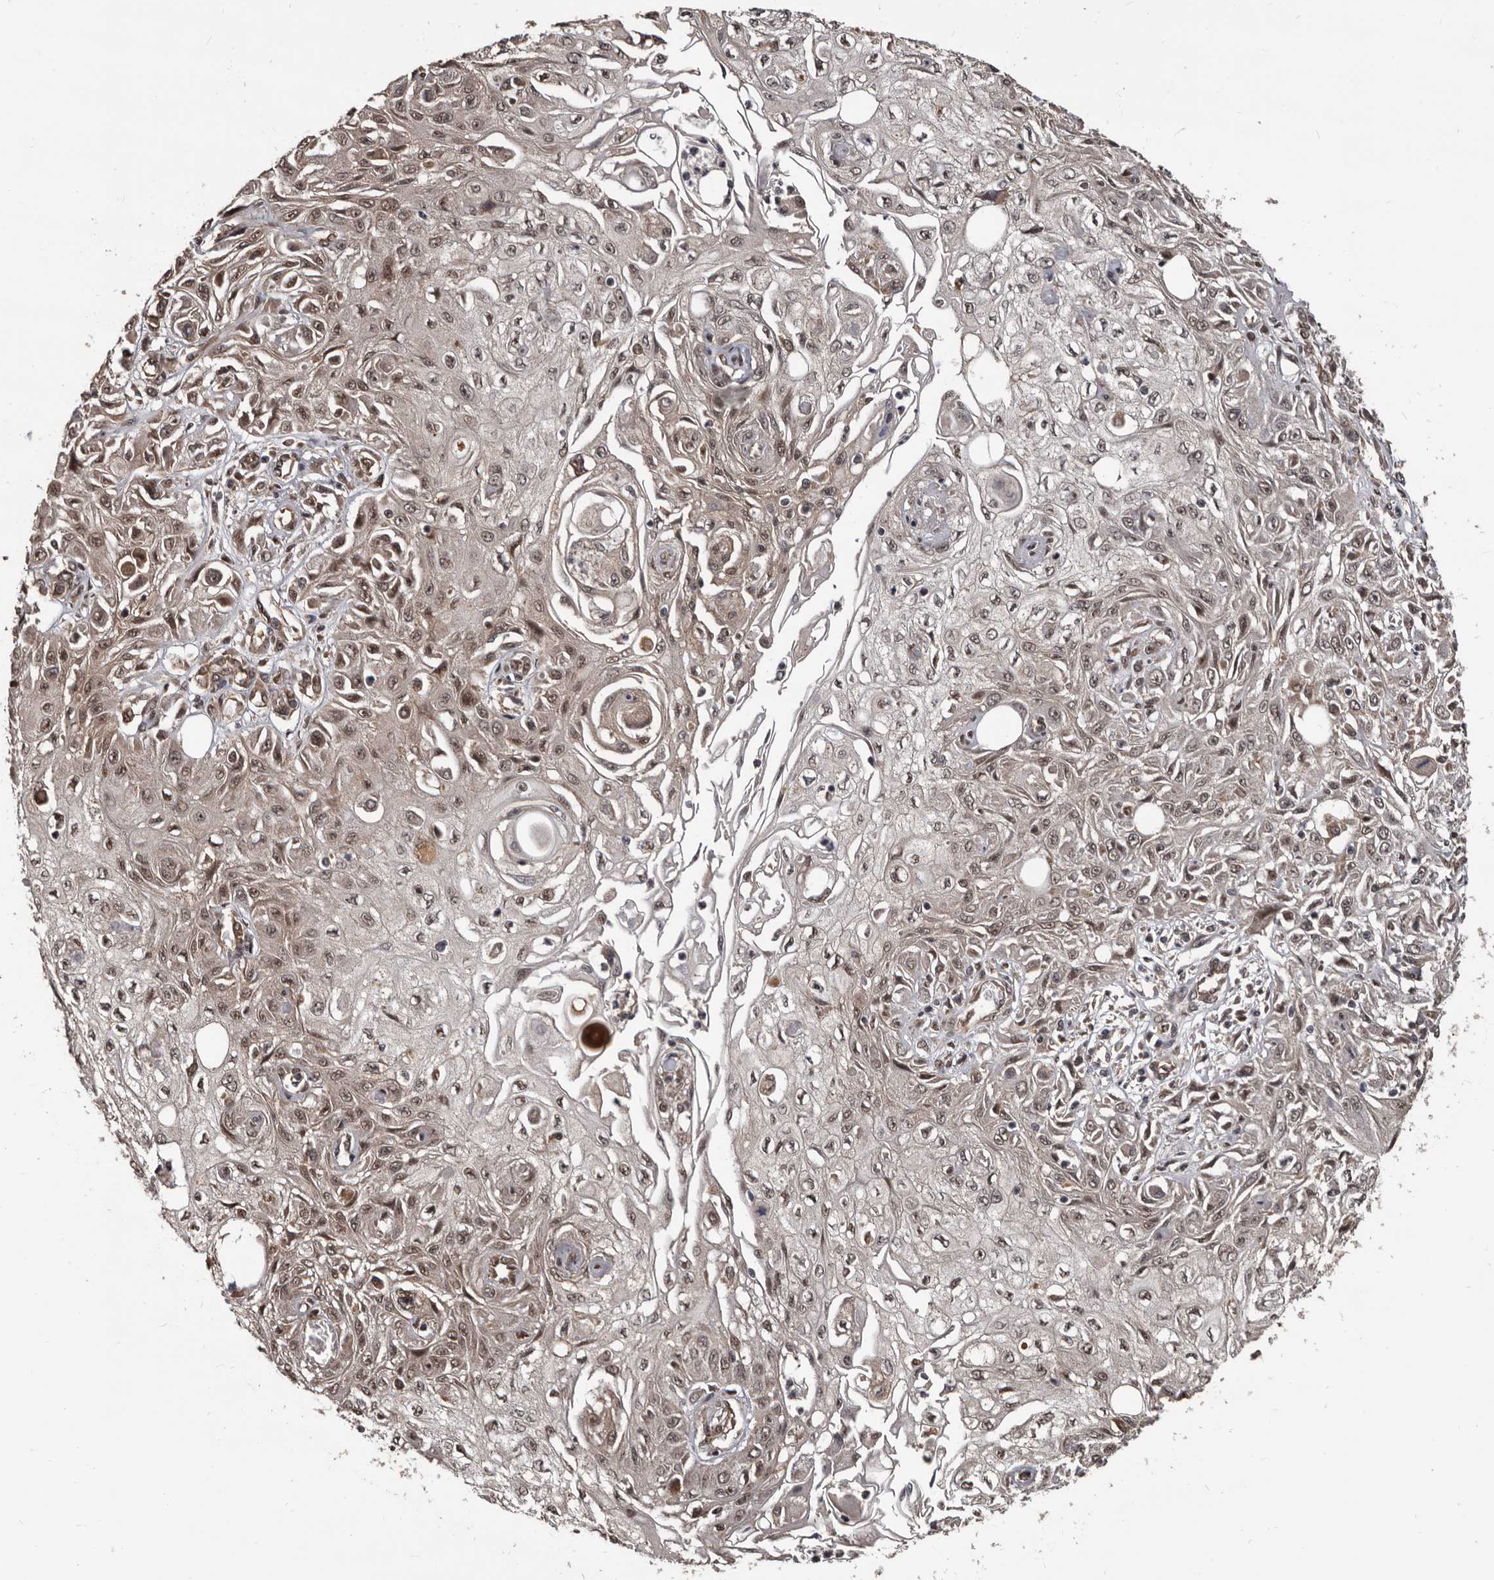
{"staining": {"intensity": "moderate", "quantity": ">75%", "location": "nuclear"}, "tissue": "skin cancer", "cell_type": "Tumor cells", "image_type": "cancer", "snomed": [{"axis": "morphology", "description": "Squamous cell carcinoma, NOS"}, {"axis": "morphology", "description": "Squamous cell carcinoma, metastatic, NOS"}, {"axis": "topography", "description": "Skin"}, {"axis": "topography", "description": "Lymph node"}], "caption": "Tumor cells display moderate nuclear expression in about >75% of cells in skin cancer (squamous cell carcinoma). (Stains: DAB in brown, nuclei in blue, Microscopy: brightfield microscopy at high magnification).", "gene": "AHR", "patient": {"sex": "male", "age": 75}}